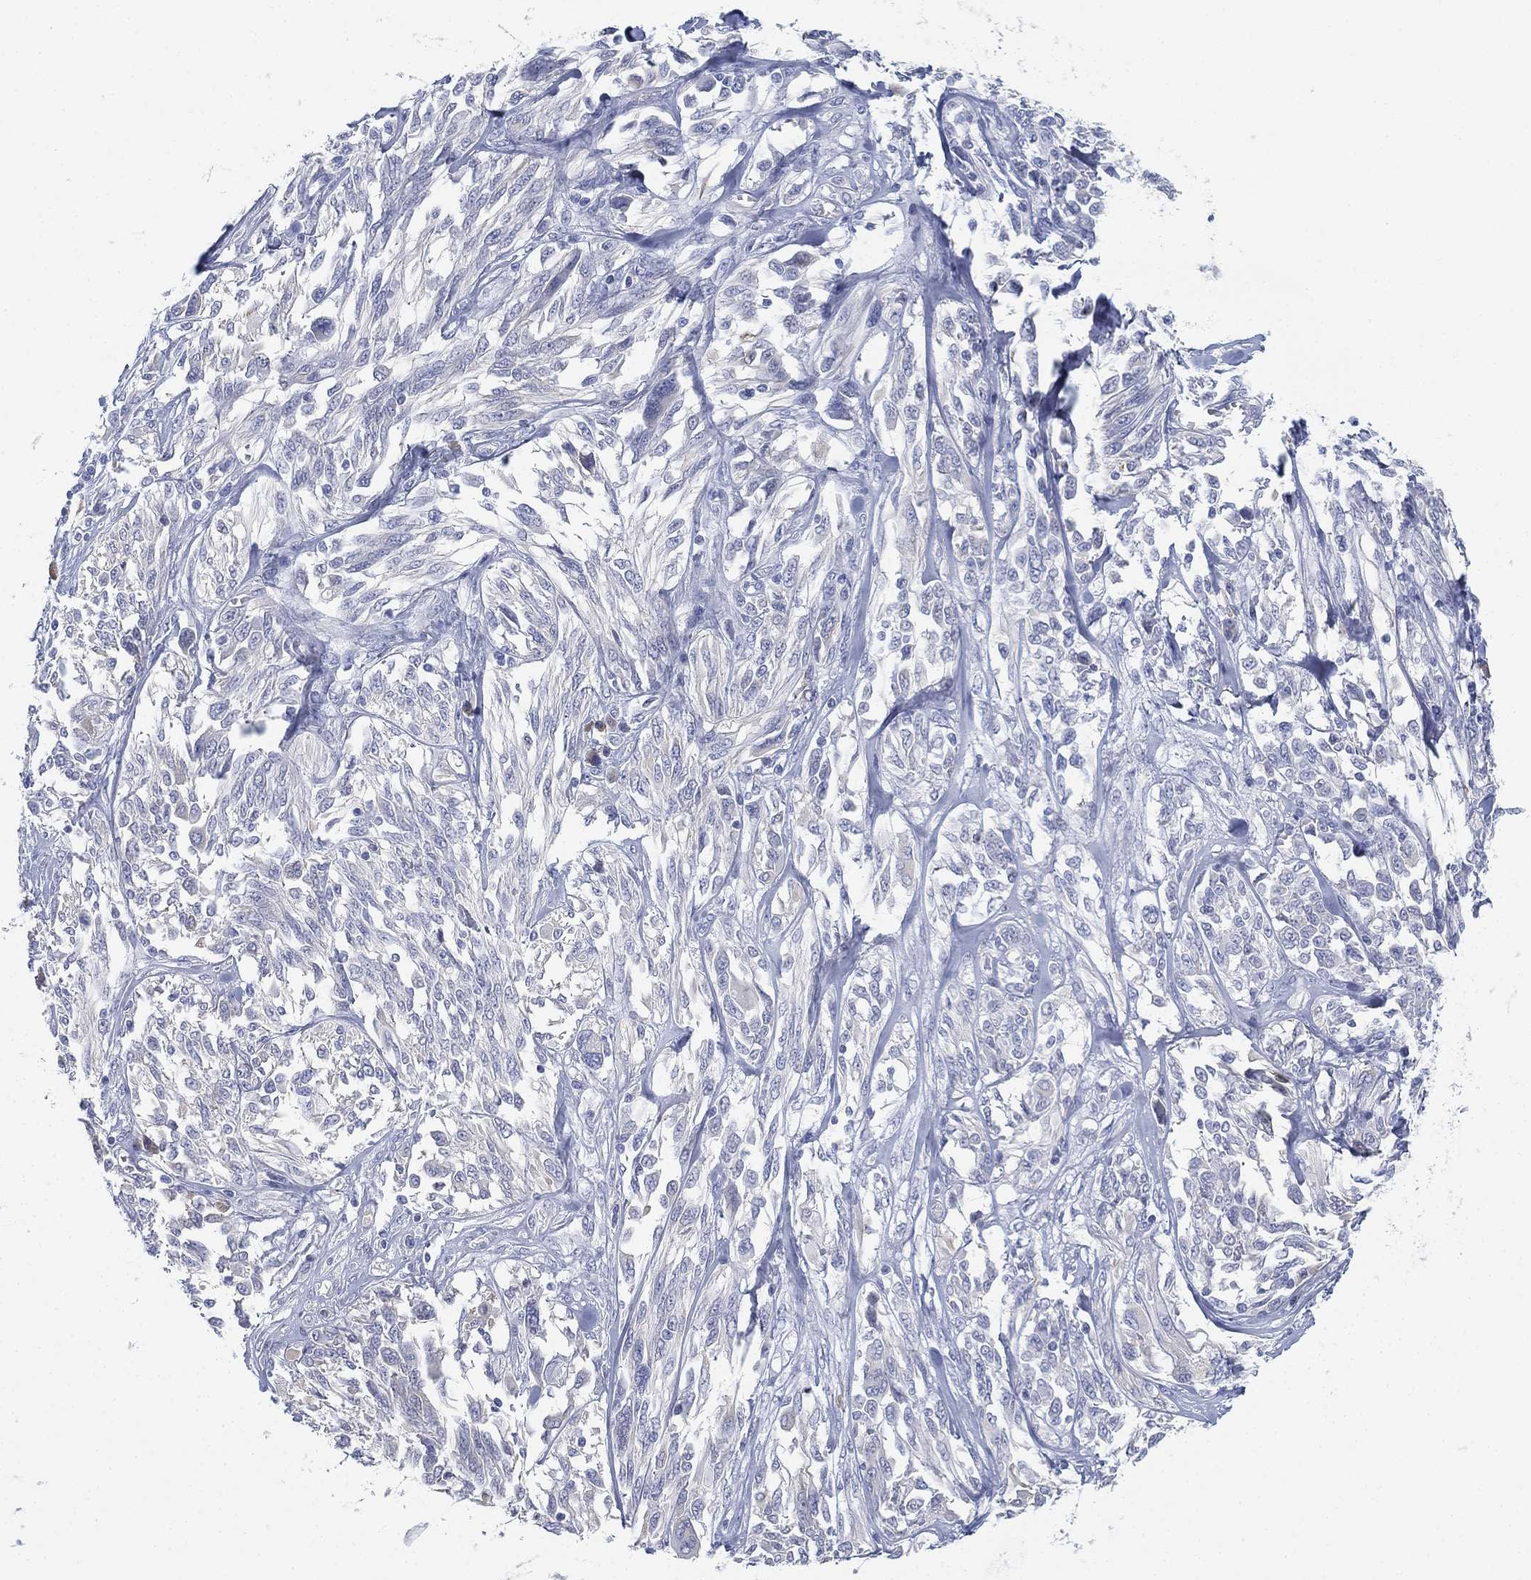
{"staining": {"intensity": "negative", "quantity": "none", "location": "none"}, "tissue": "melanoma", "cell_type": "Tumor cells", "image_type": "cancer", "snomed": [{"axis": "morphology", "description": "Malignant melanoma, NOS"}, {"axis": "topography", "description": "Skin"}], "caption": "Immunohistochemical staining of human melanoma demonstrates no significant positivity in tumor cells.", "gene": "GCNA", "patient": {"sex": "female", "age": 91}}